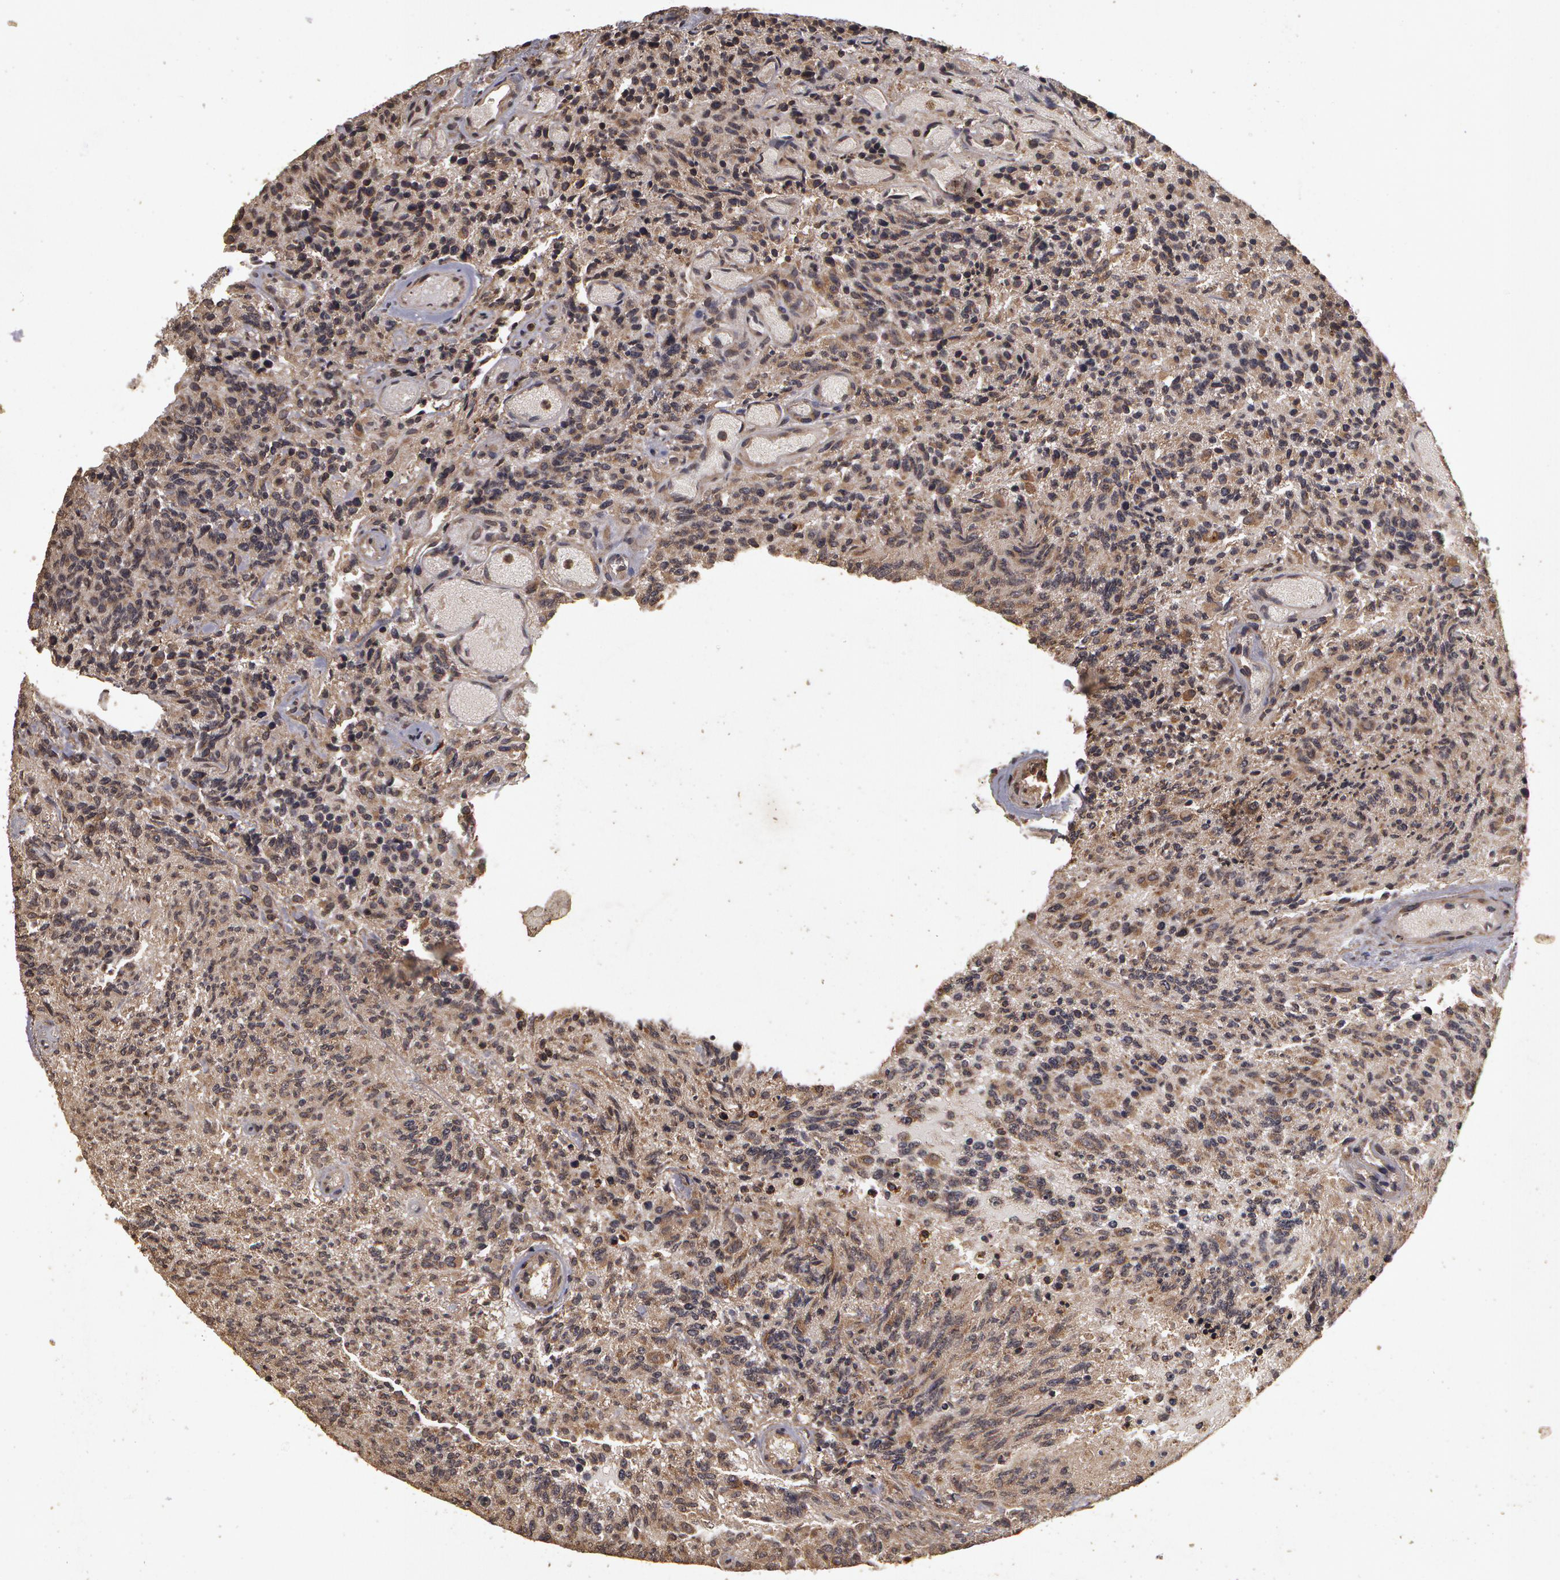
{"staining": {"intensity": "weak", "quantity": "25%-75%", "location": "cytoplasmic/membranous"}, "tissue": "glioma", "cell_type": "Tumor cells", "image_type": "cancer", "snomed": [{"axis": "morphology", "description": "Glioma, malignant, High grade"}, {"axis": "topography", "description": "Brain"}], "caption": "The image displays a brown stain indicating the presence of a protein in the cytoplasmic/membranous of tumor cells in high-grade glioma (malignant).", "gene": "CALR", "patient": {"sex": "male", "age": 36}}